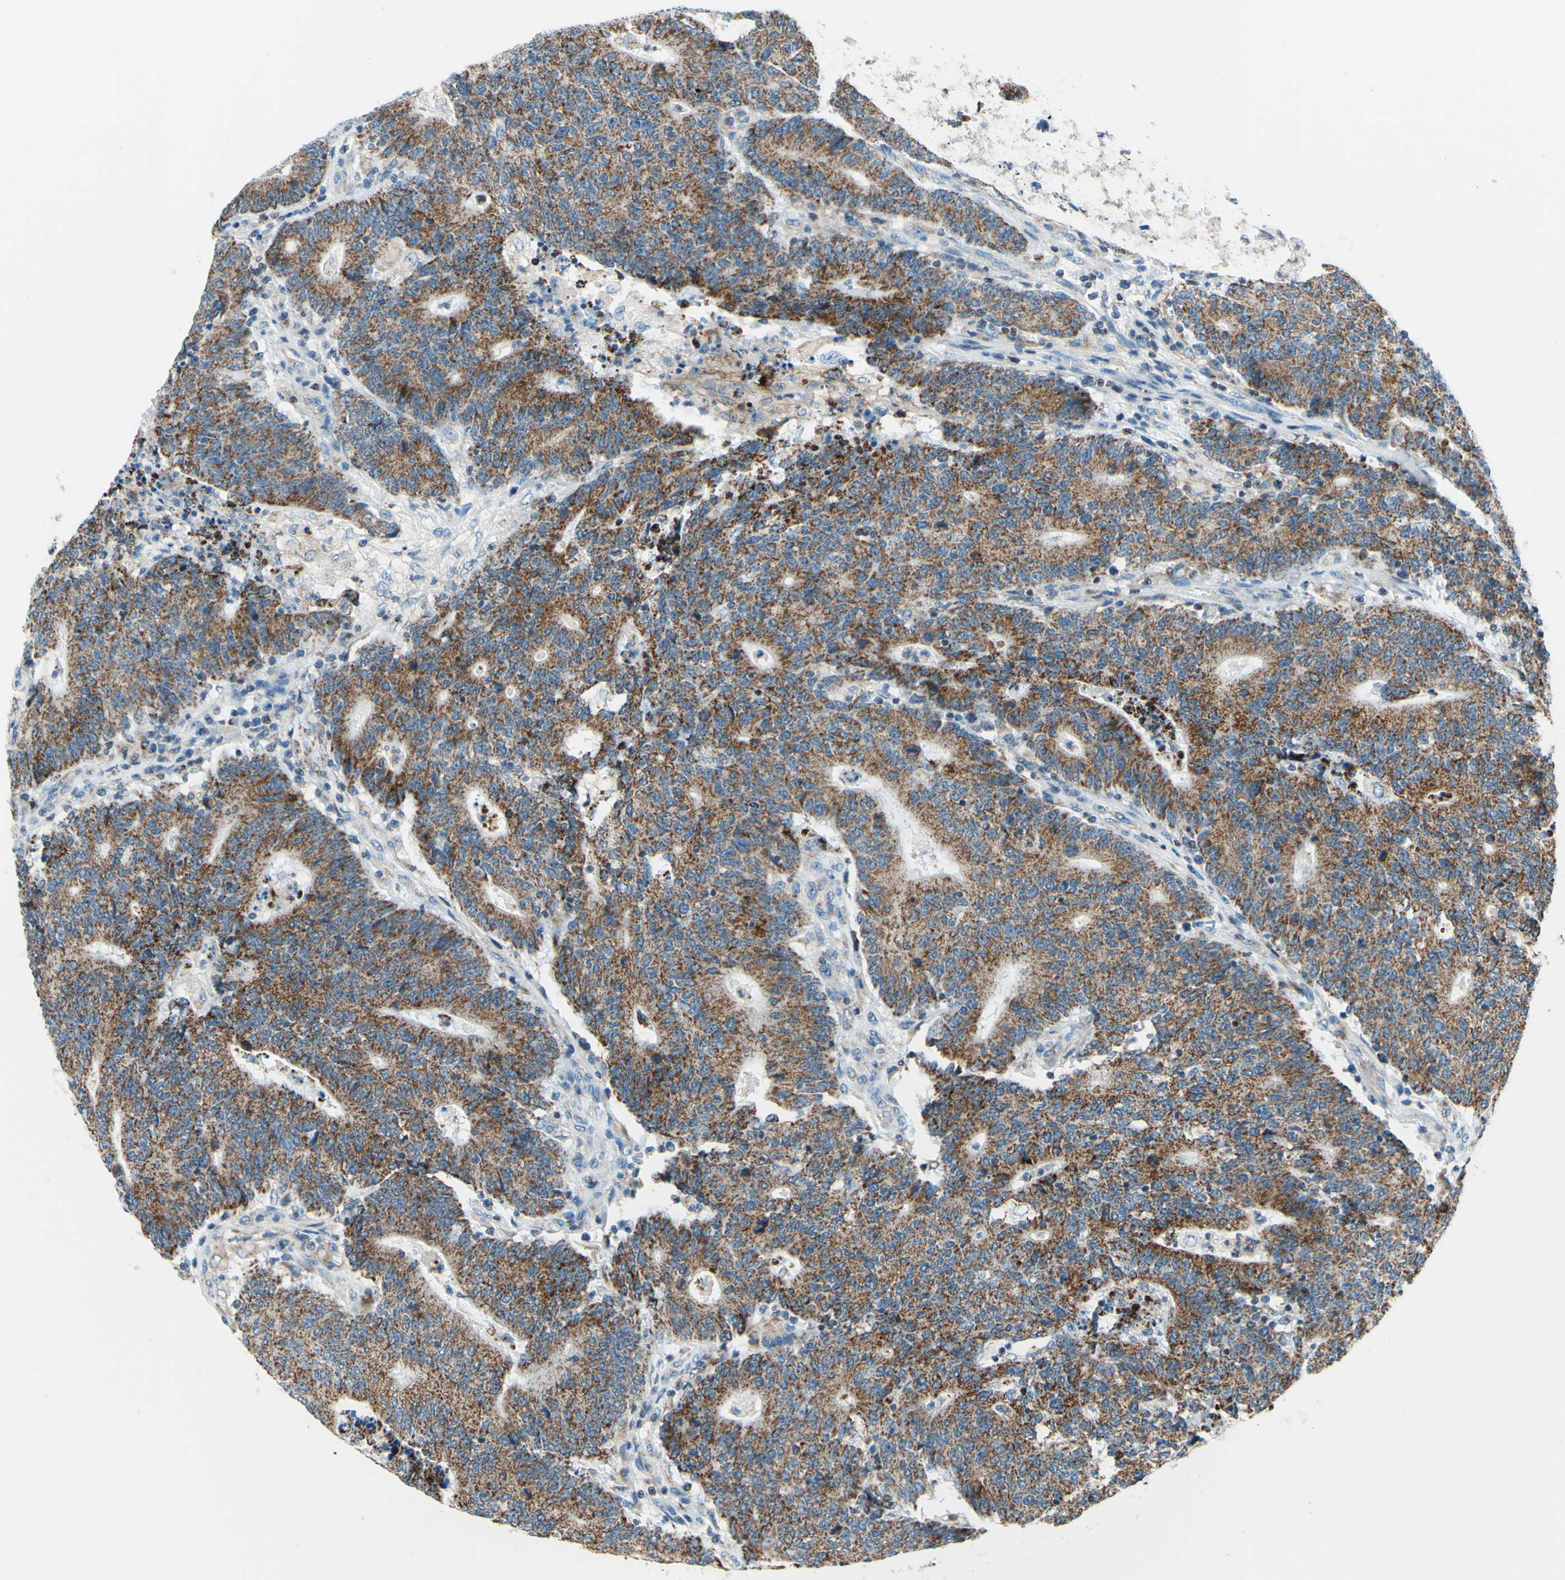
{"staining": {"intensity": "moderate", "quantity": ">75%", "location": "cytoplasmic/membranous"}, "tissue": "colorectal cancer", "cell_type": "Tumor cells", "image_type": "cancer", "snomed": [{"axis": "morphology", "description": "Normal tissue, NOS"}, {"axis": "morphology", "description": "Adenocarcinoma, NOS"}, {"axis": "topography", "description": "Colon"}], "caption": "Protein staining shows moderate cytoplasmic/membranous positivity in about >75% of tumor cells in adenocarcinoma (colorectal). (Stains: DAB in brown, nuclei in blue, Microscopy: brightfield microscopy at high magnification).", "gene": "CBX7", "patient": {"sex": "female", "age": 75}}